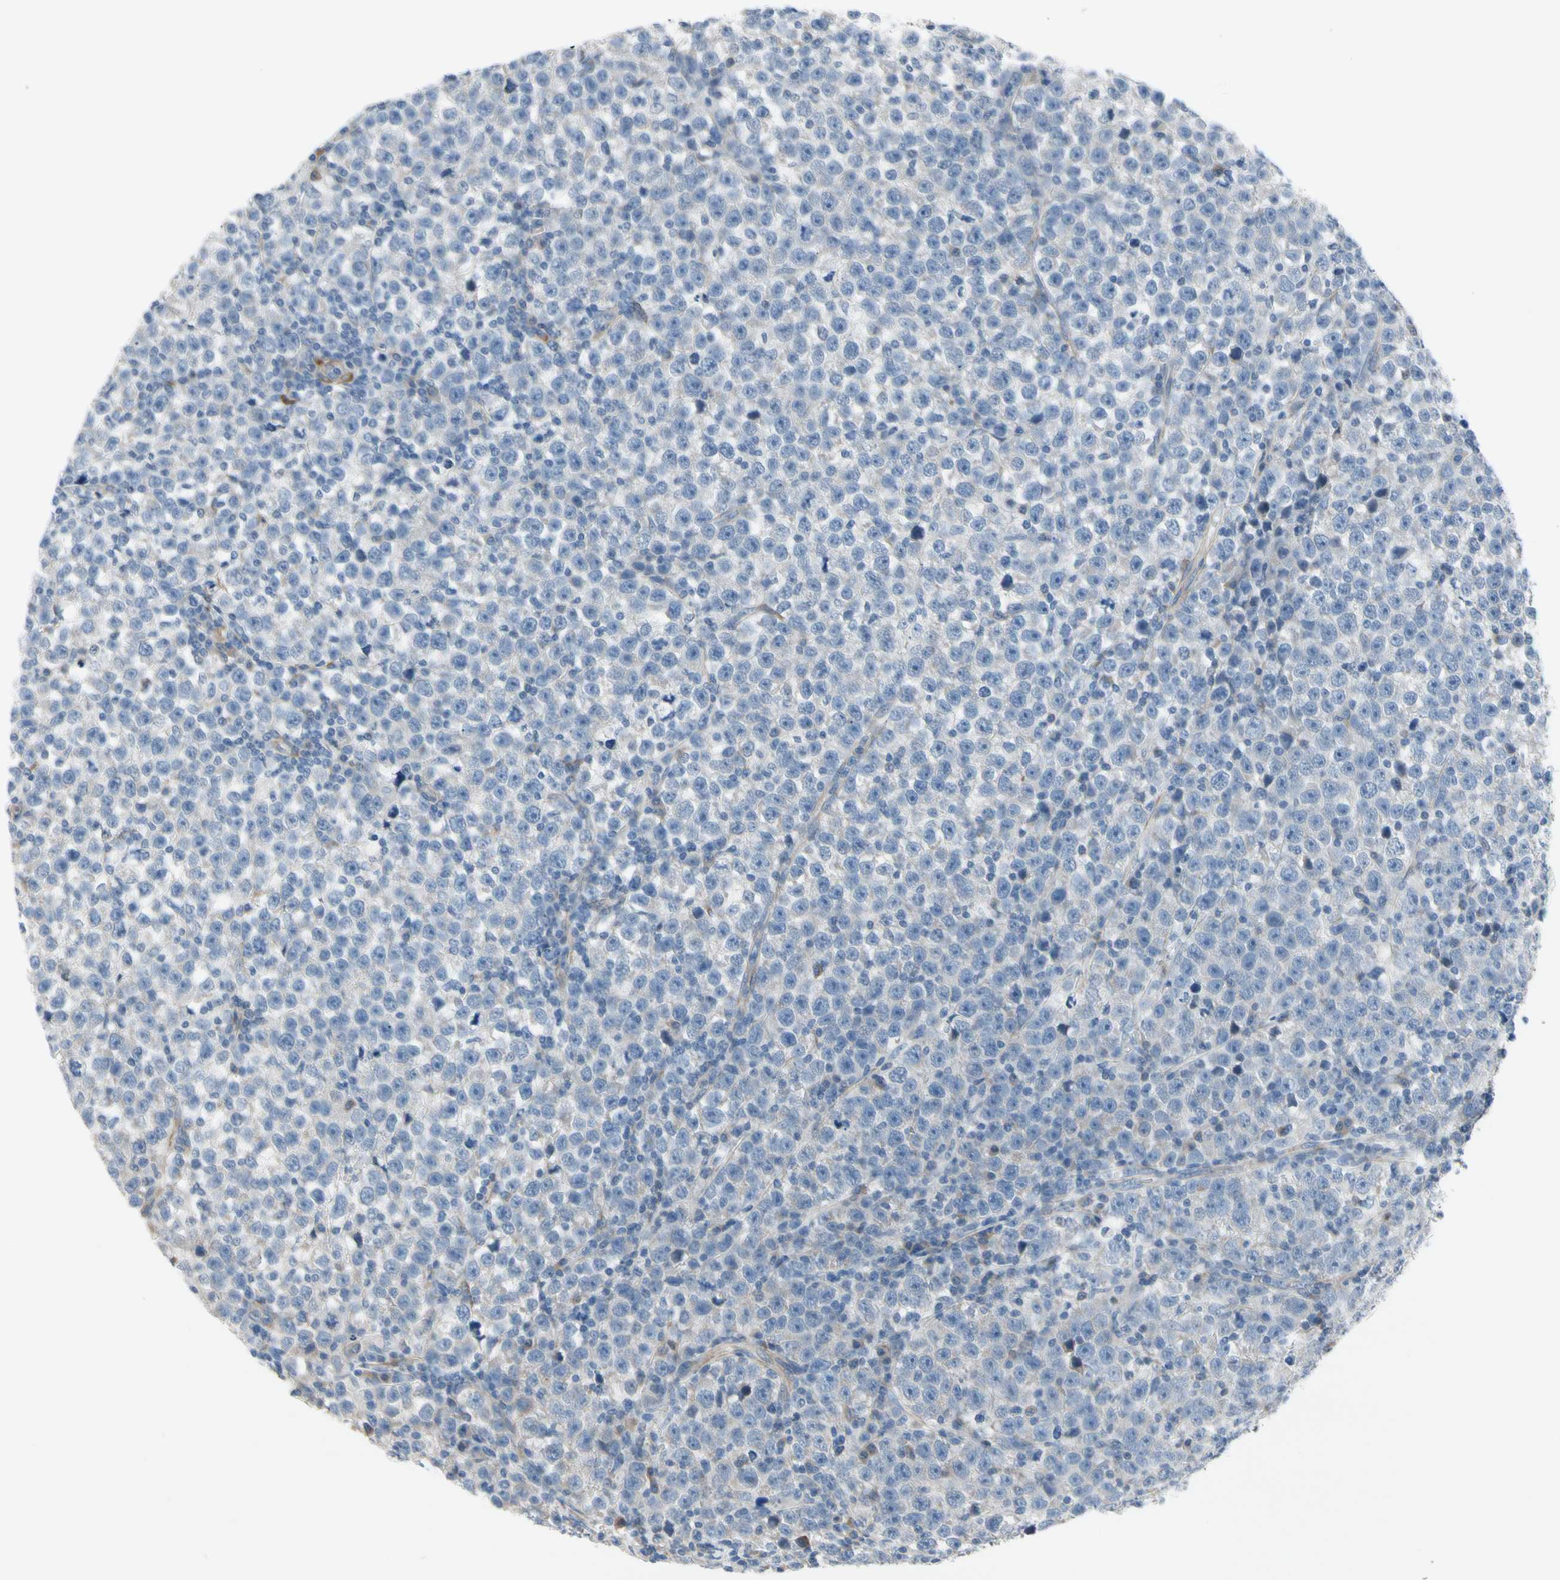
{"staining": {"intensity": "negative", "quantity": "none", "location": "none"}, "tissue": "testis cancer", "cell_type": "Tumor cells", "image_type": "cancer", "snomed": [{"axis": "morphology", "description": "Seminoma, NOS"}, {"axis": "topography", "description": "Testis"}], "caption": "Tumor cells are negative for brown protein staining in seminoma (testis).", "gene": "MAP2", "patient": {"sex": "male", "age": 43}}